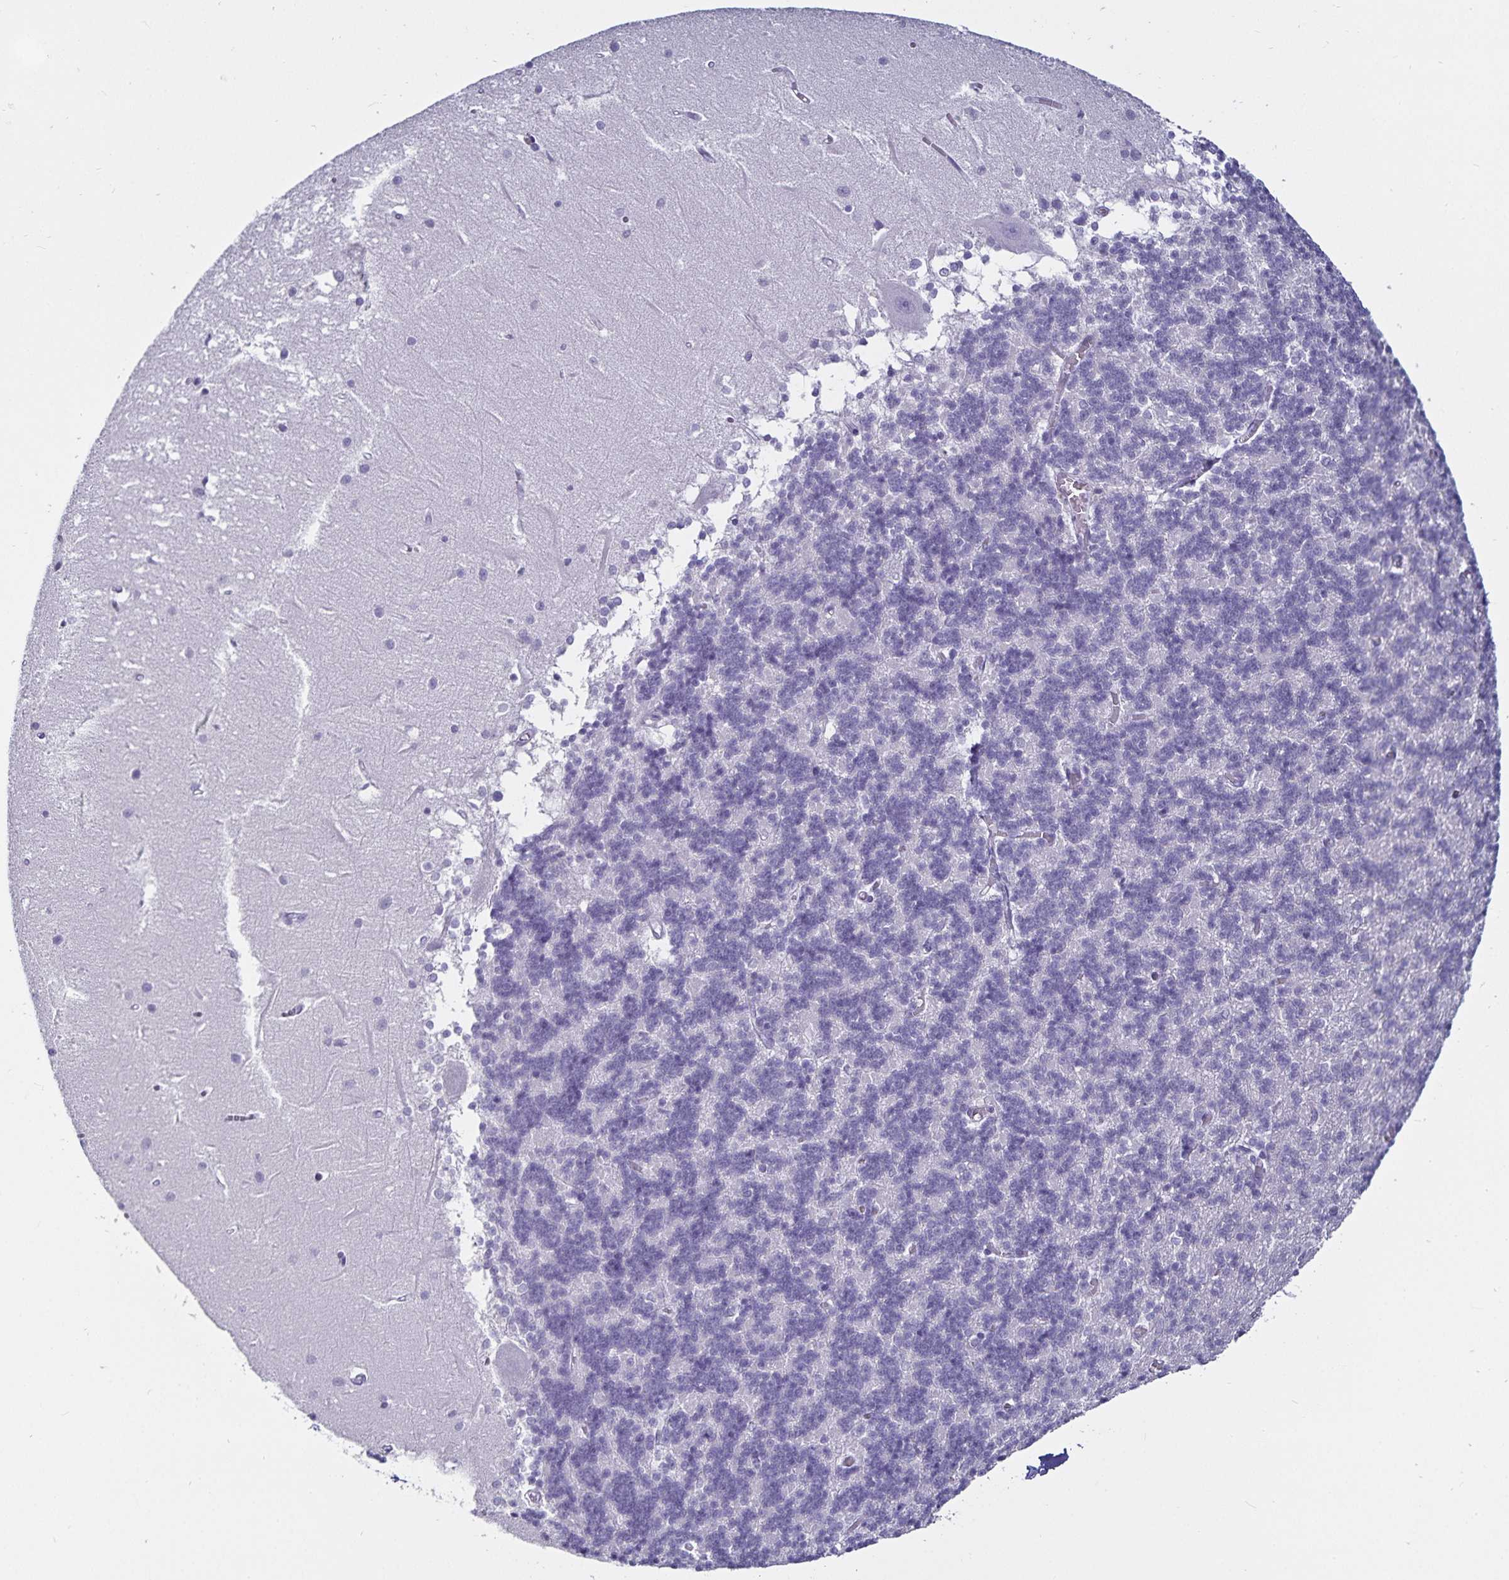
{"staining": {"intensity": "negative", "quantity": "none", "location": "none"}, "tissue": "cerebellum", "cell_type": "Cells in granular layer", "image_type": "normal", "snomed": [{"axis": "morphology", "description": "Normal tissue, NOS"}, {"axis": "topography", "description": "Cerebellum"}], "caption": "IHC of unremarkable human cerebellum demonstrates no expression in cells in granular layer.", "gene": "DEFA6", "patient": {"sex": "male", "age": 37}}